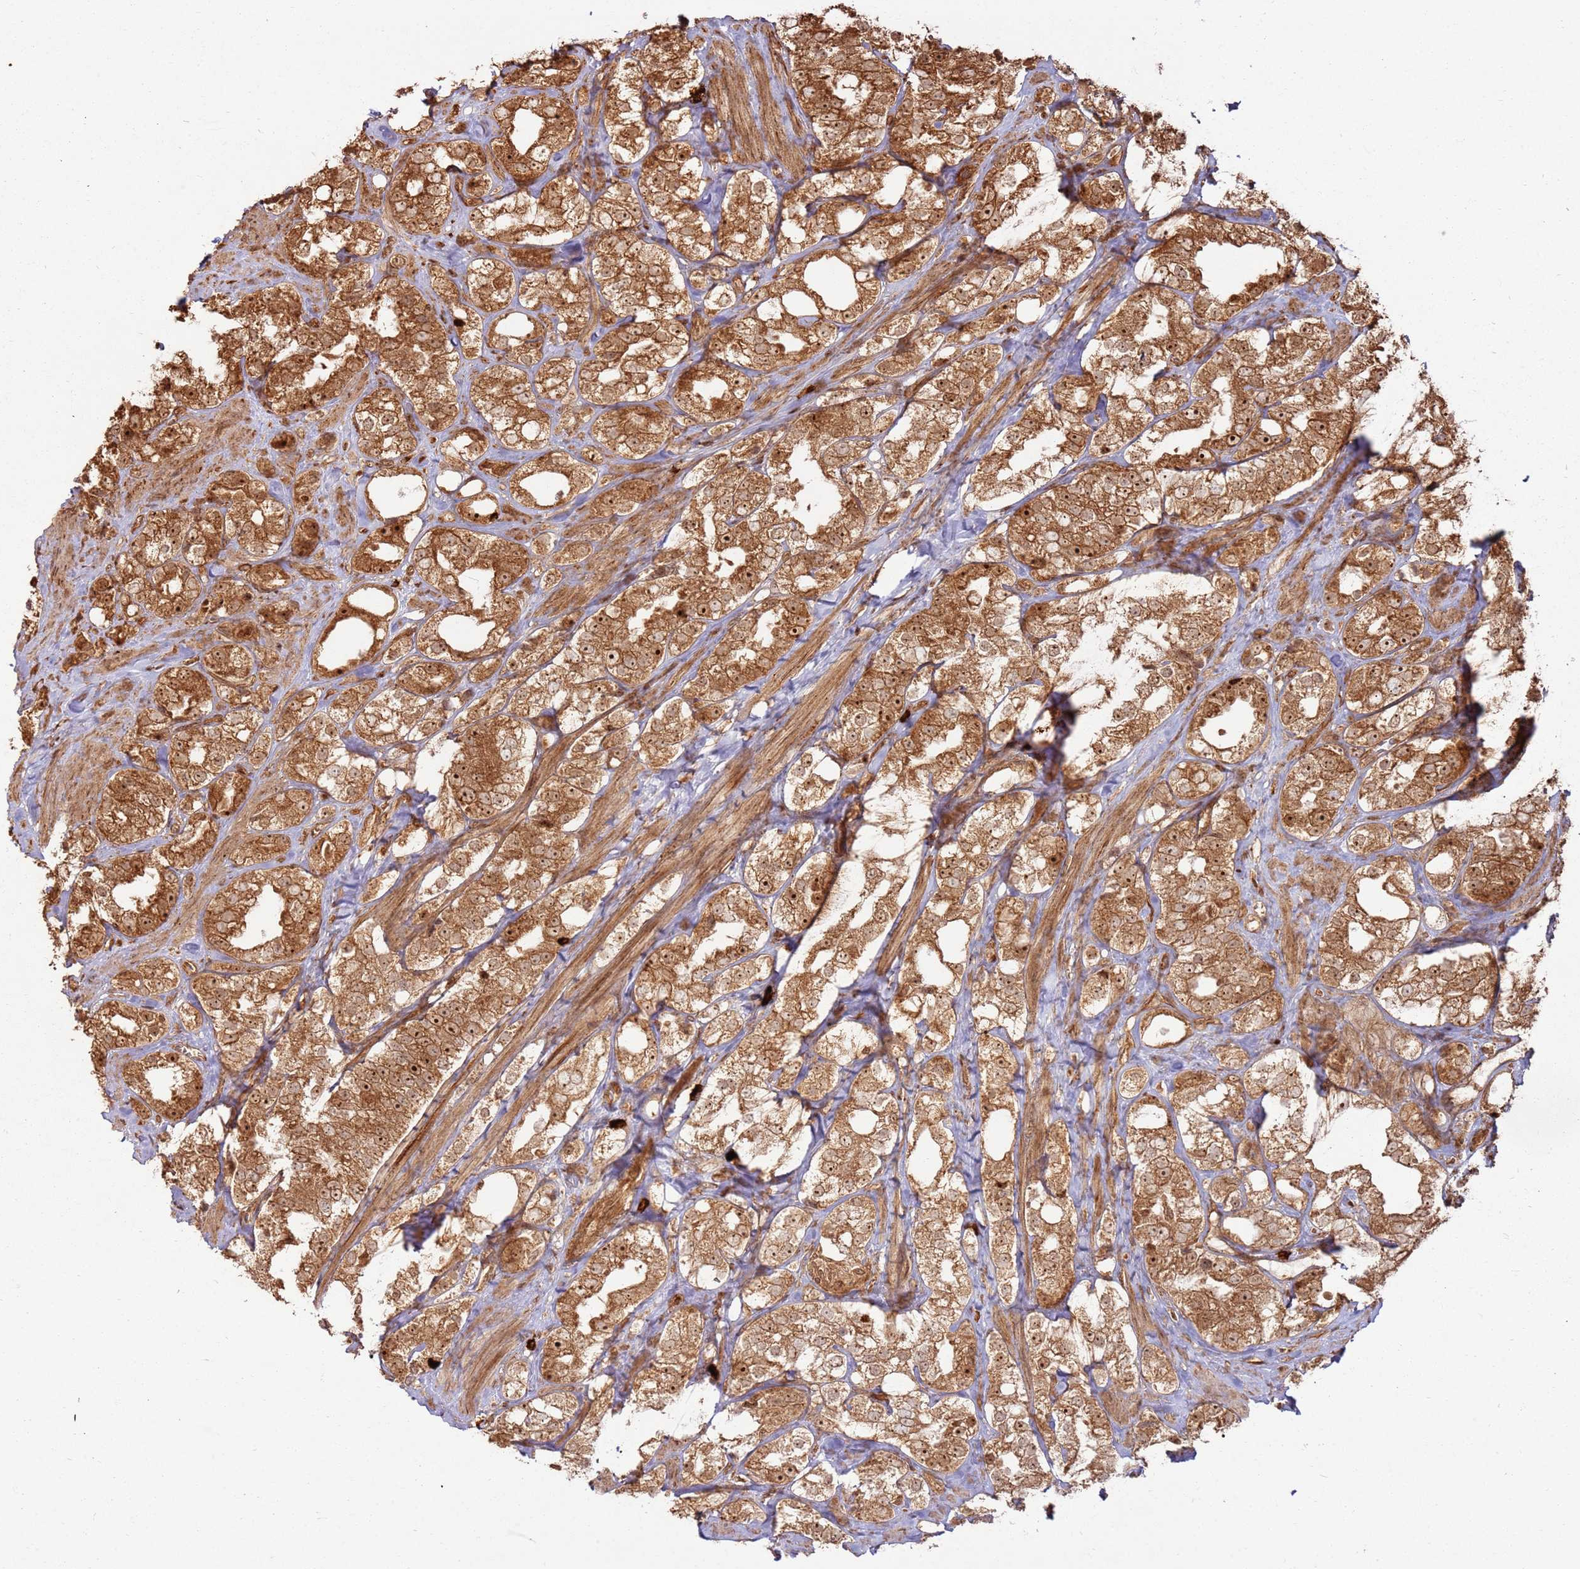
{"staining": {"intensity": "strong", "quantity": ">75%", "location": "cytoplasmic/membranous,nuclear"}, "tissue": "prostate cancer", "cell_type": "Tumor cells", "image_type": "cancer", "snomed": [{"axis": "morphology", "description": "Adenocarcinoma, NOS"}, {"axis": "topography", "description": "Prostate"}], "caption": "Prostate cancer stained for a protein demonstrates strong cytoplasmic/membranous and nuclear positivity in tumor cells.", "gene": "TBC1D13", "patient": {"sex": "male", "age": 79}}